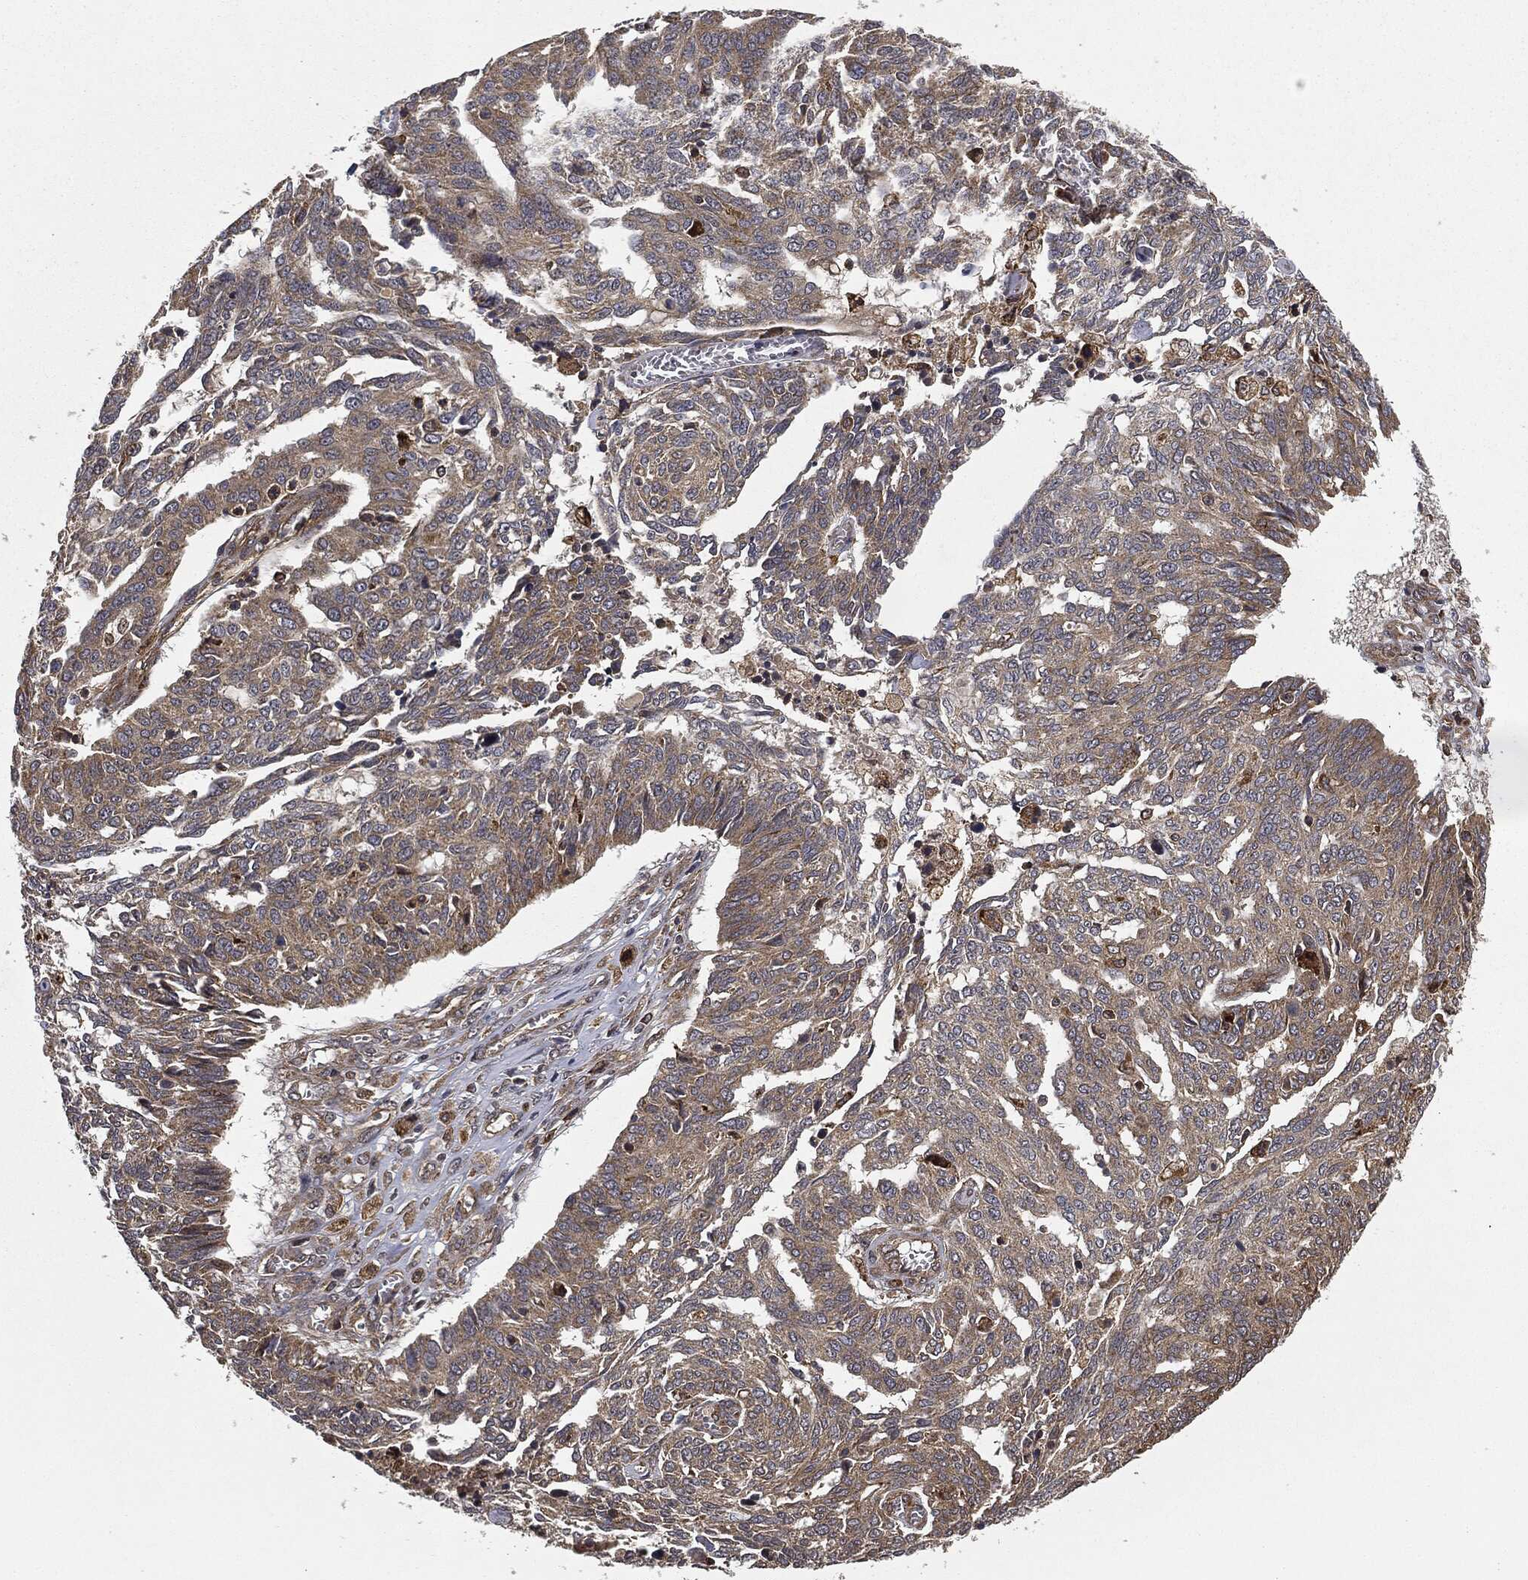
{"staining": {"intensity": "weak", "quantity": "25%-75%", "location": "cytoplasmic/membranous"}, "tissue": "ovarian cancer", "cell_type": "Tumor cells", "image_type": "cancer", "snomed": [{"axis": "morphology", "description": "Cystadenocarcinoma, serous, NOS"}, {"axis": "topography", "description": "Ovary"}], "caption": "Immunohistochemistry (IHC) photomicrograph of human ovarian serous cystadenocarcinoma stained for a protein (brown), which displays low levels of weak cytoplasmic/membranous expression in approximately 25%-75% of tumor cells.", "gene": "MIER2", "patient": {"sex": "female", "age": 67}}